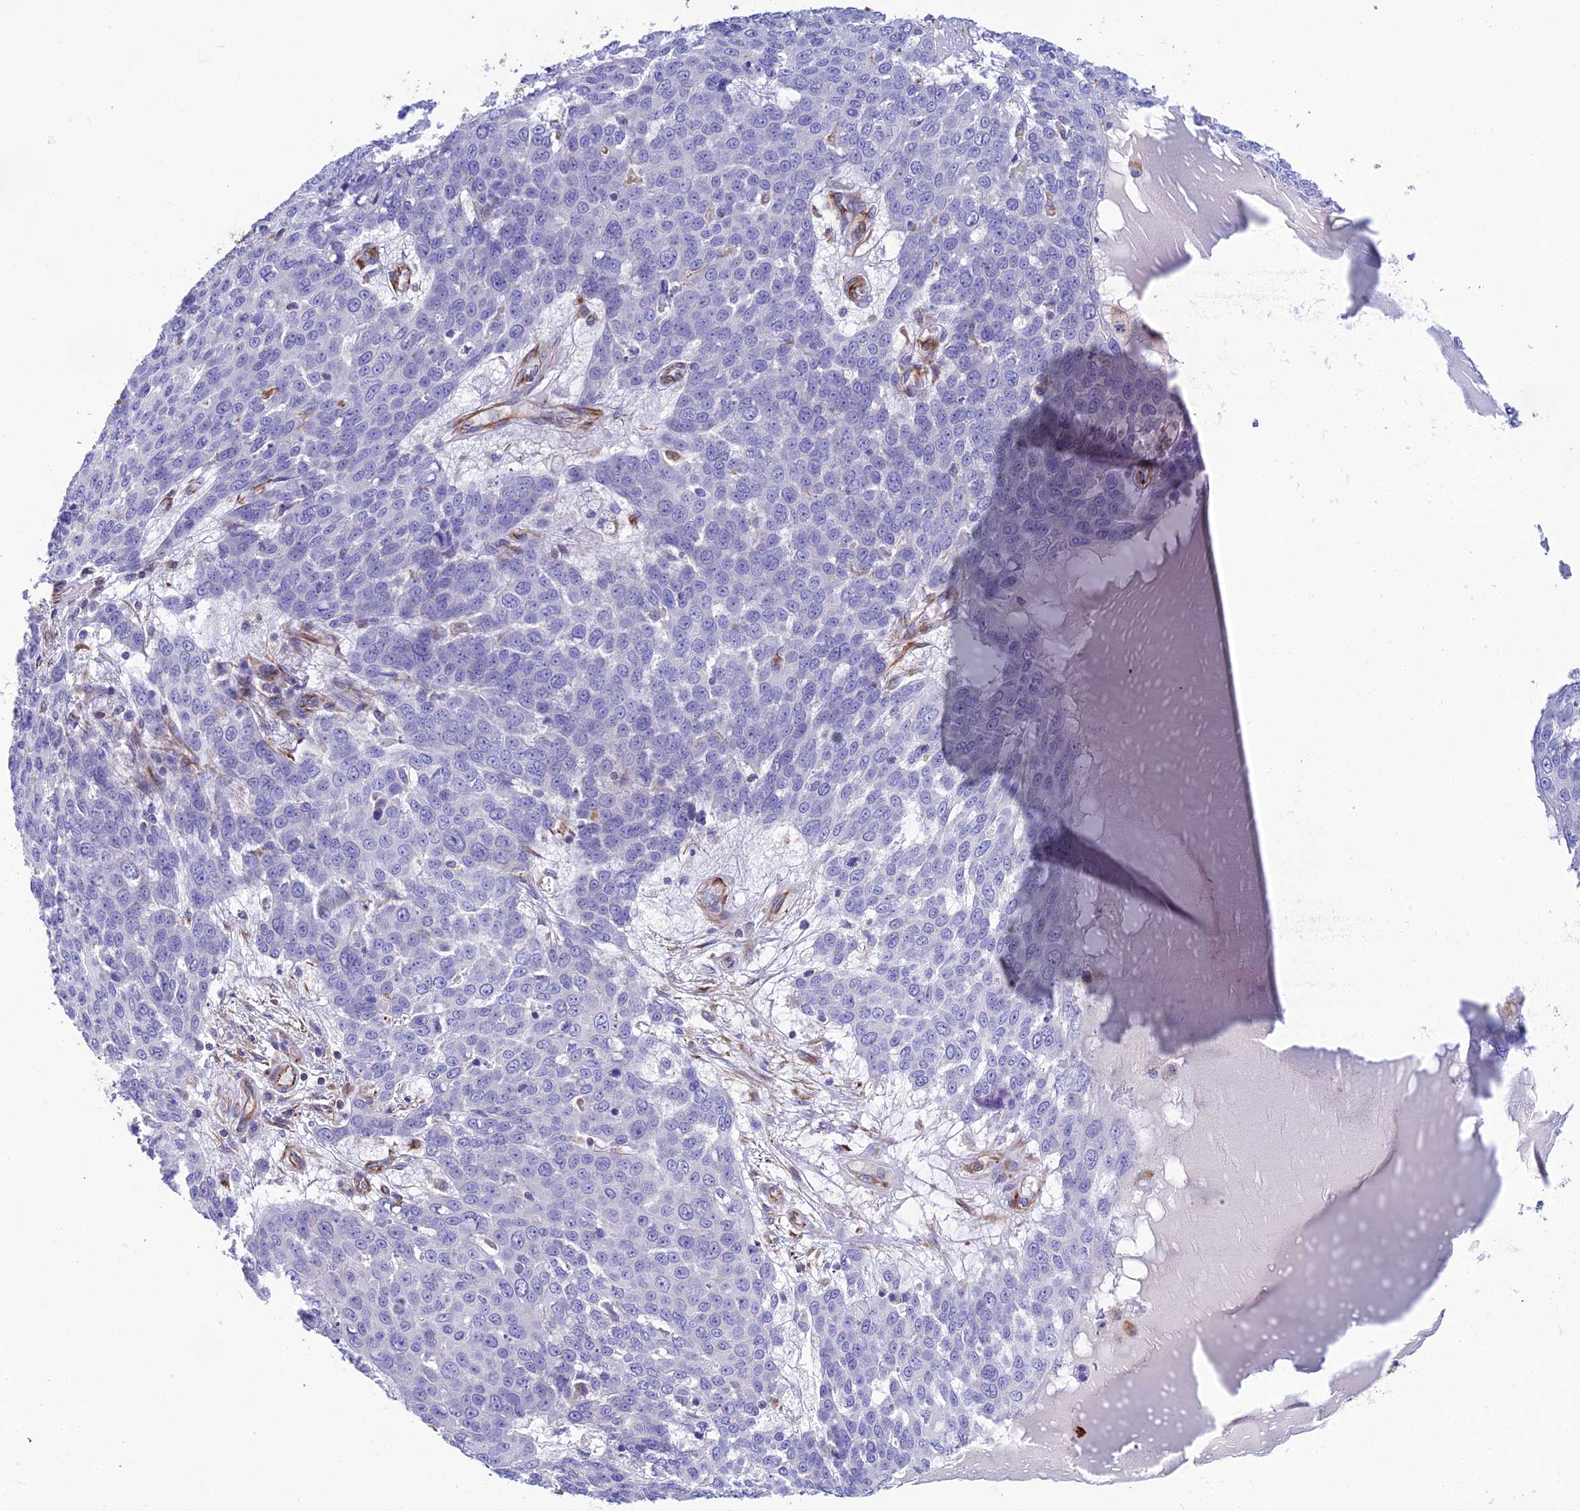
{"staining": {"intensity": "negative", "quantity": "none", "location": "none"}, "tissue": "skin cancer", "cell_type": "Tumor cells", "image_type": "cancer", "snomed": [{"axis": "morphology", "description": "Squamous cell carcinoma, NOS"}, {"axis": "topography", "description": "Skin"}], "caption": "This is an immunohistochemistry (IHC) micrograph of skin cancer. There is no positivity in tumor cells.", "gene": "FBXL20", "patient": {"sex": "male", "age": 71}}